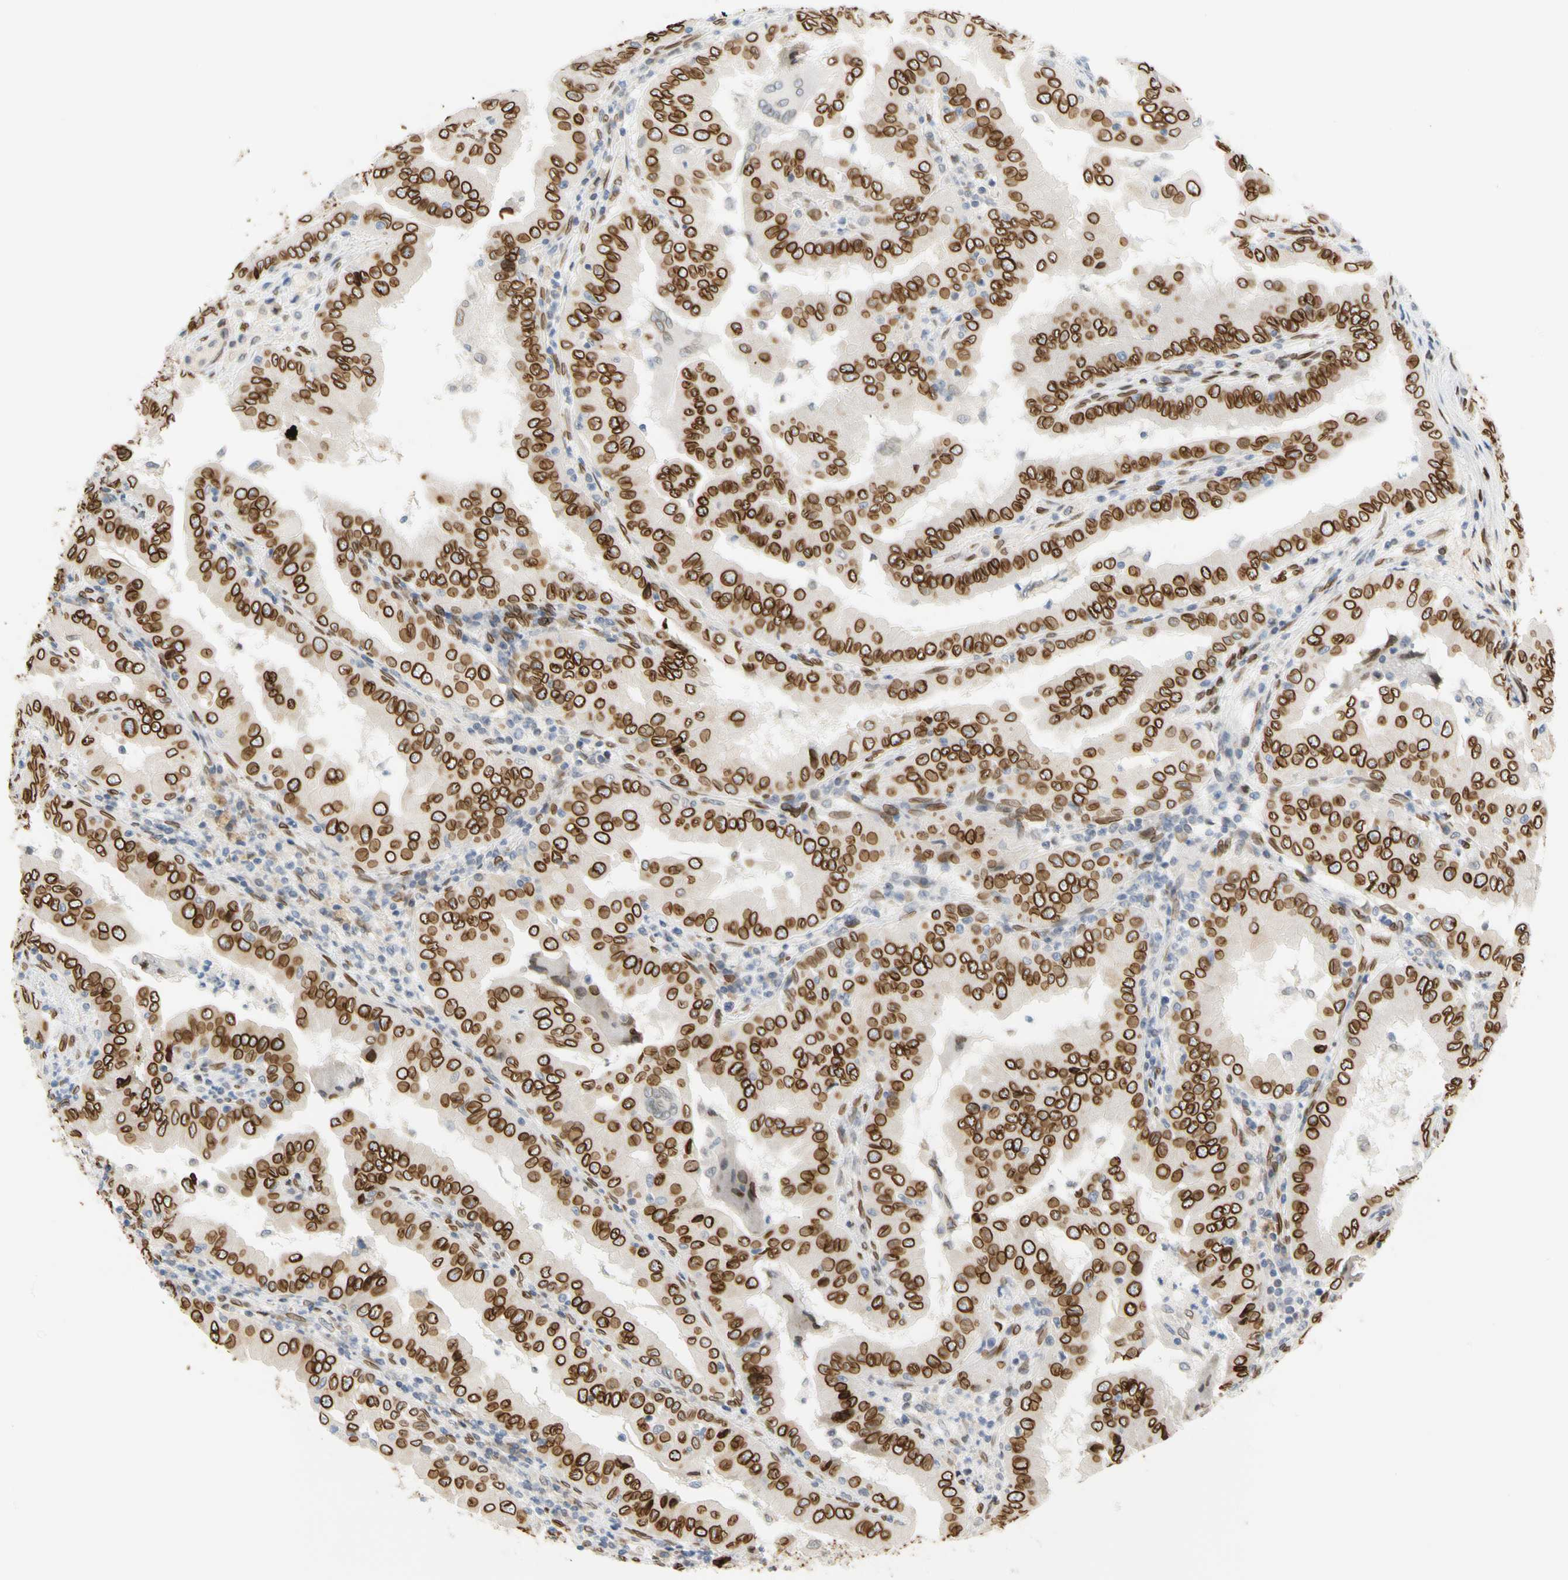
{"staining": {"intensity": "strong", "quantity": ">75%", "location": "cytoplasmic/membranous,nuclear"}, "tissue": "thyroid cancer", "cell_type": "Tumor cells", "image_type": "cancer", "snomed": [{"axis": "morphology", "description": "Papillary adenocarcinoma, NOS"}, {"axis": "topography", "description": "Thyroid gland"}], "caption": "Immunohistochemistry staining of thyroid papillary adenocarcinoma, which demonstrates high levels of strong cytoplasmic/membranous and nuclear staining in approximately >75% of tumor cells indicating strong cytoplasmic/membranous and nuclear protein staining. The staining was performed using DAB (brown) for protein detection and nuclei were counterstained in hematoxylin (blue).", "gene": "SUN1", "patient": {"sex": "male", "age": 33}}